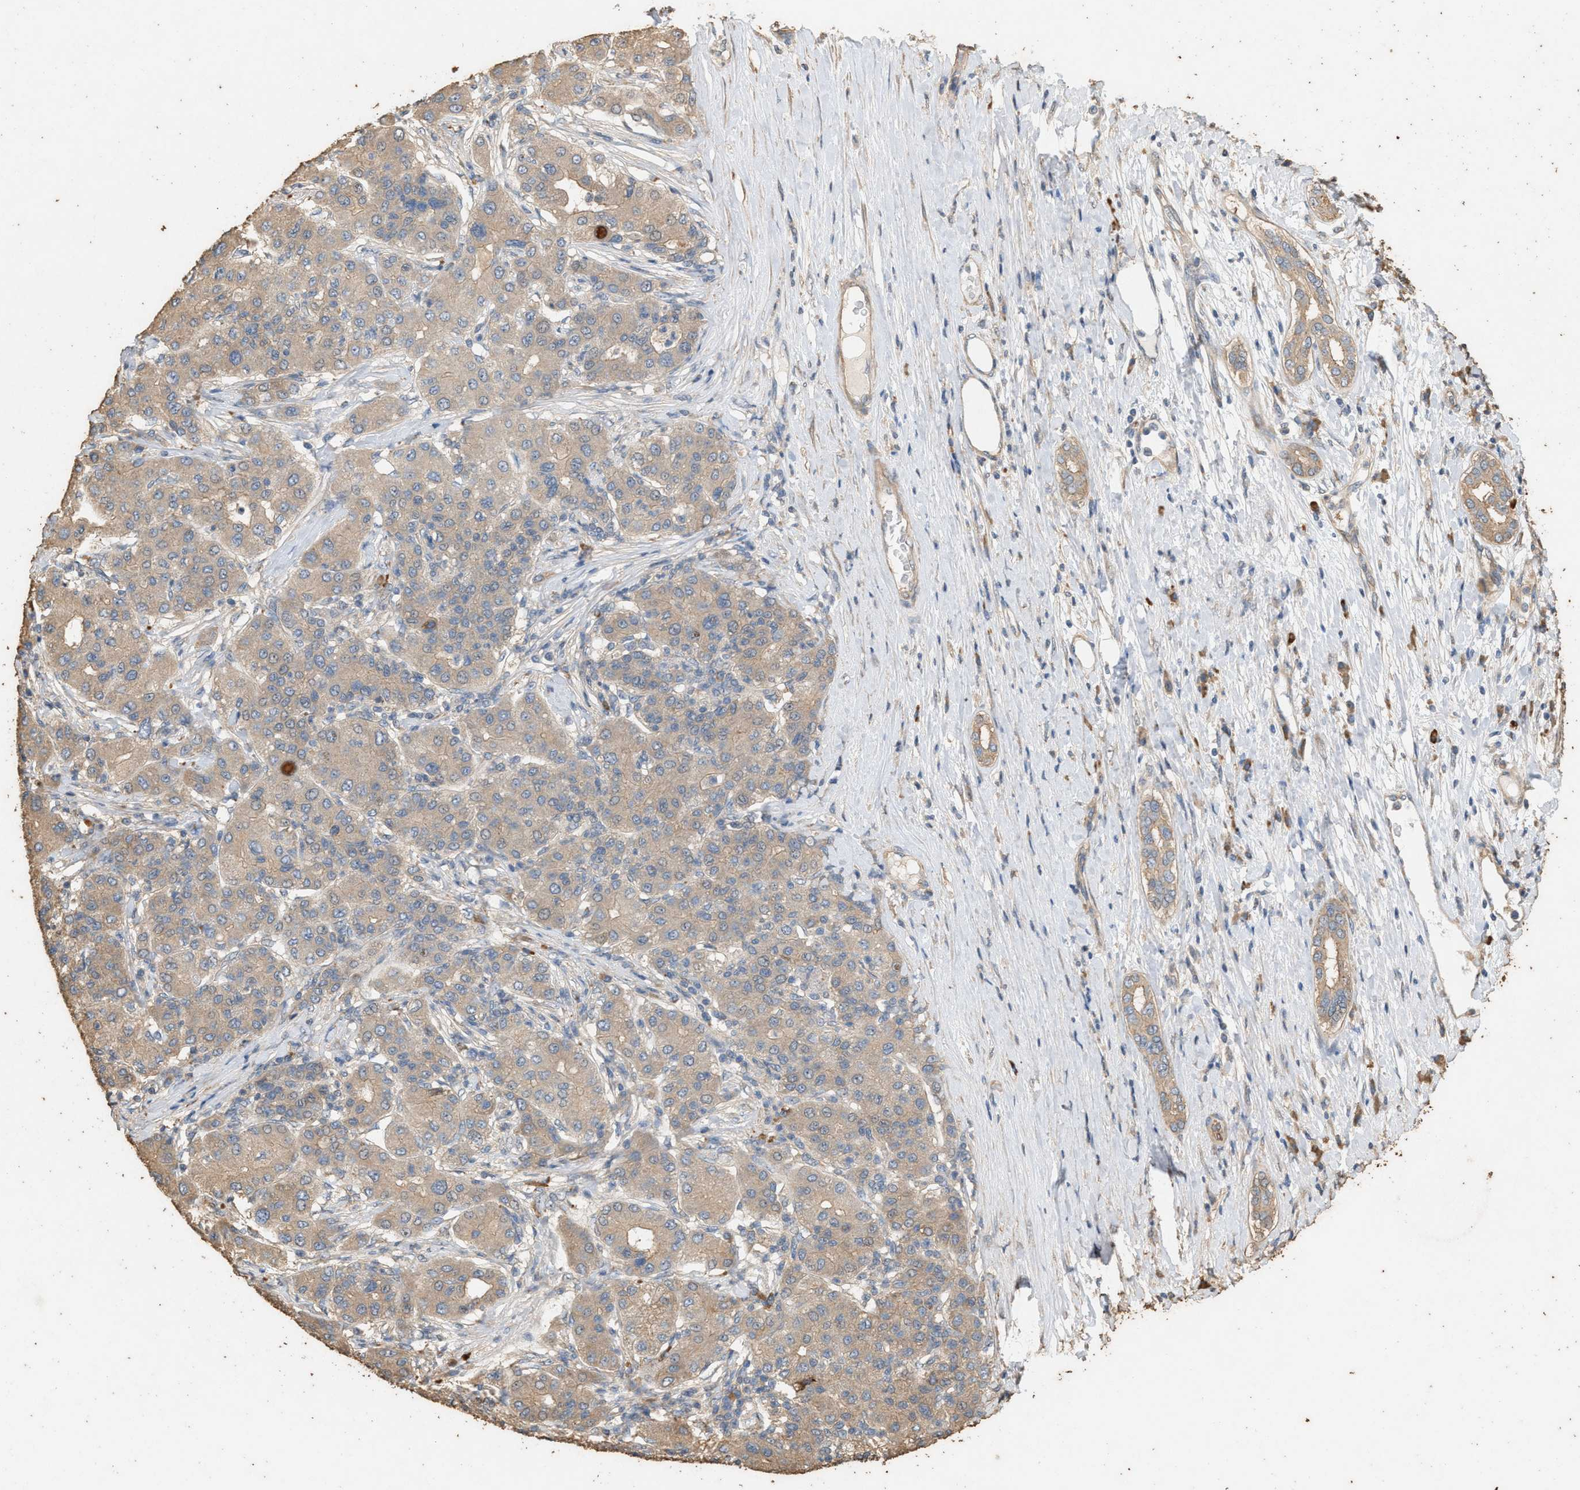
{"staining": {"intensity": "weak", "quantity": "<25%", "location": "cytoplasmic/membranous"}, "tissue": "liver cancer", "cell_type": "Tumor cells", "image_type": "cancer", "snomed": [{"axis": "morphology", "description": "Carcinoma, Hepatocellular, NOS"}, {"axis": "topography", "description": "Liver"}], "caption": "This histopathology image is of liver cancer (hepatocellular carcinoma) stained with immunohistochemistry (IHC) to label a protein in brown with the nuclei are counter-stained blue. There is no staining in tumor cells.", "gene": "DCAF7", "patient": {"sex": "male", "age": 65}}